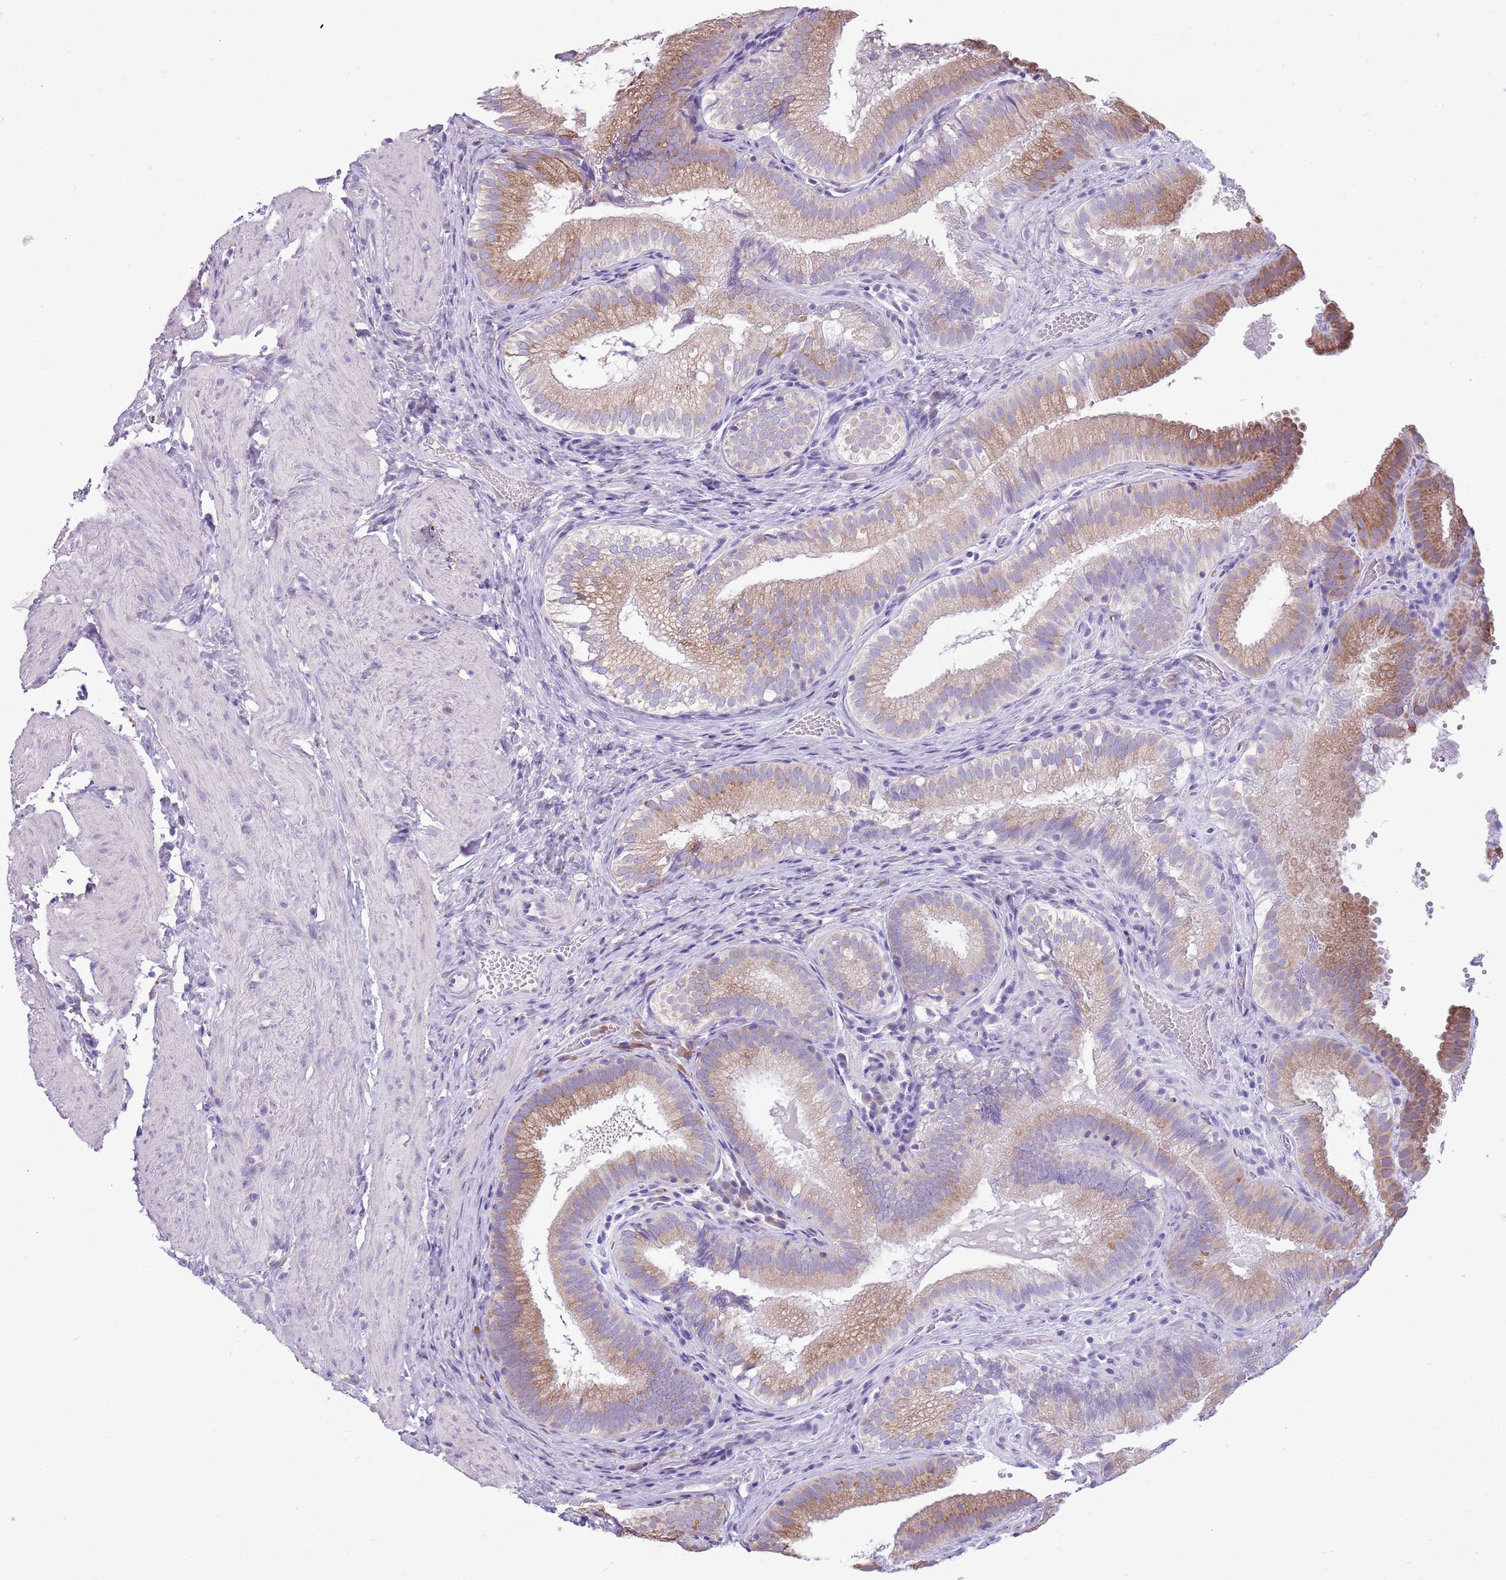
{"staining": {"intensity": "moderate", "quantity": ">75%", "location": "cytoplasmic/membranous"}, "tissue": "gallbladder", "cell_type": "Glandular cells", "image_type": "normal", "snomed": [{"axis": "morphology", "description": "Normal tissue, NOS"}, {"axis": "topography", "description": "Gallbladder"}], "caption": "Immunohistochemical staining of unremarkable human gallbladder shows >75% levels of moderate cytoplasmic/membranous protein positivity in about >75% of glandular cells.", "gene": "KCTD19", "patient": {"sex": "female", "age": 30}}